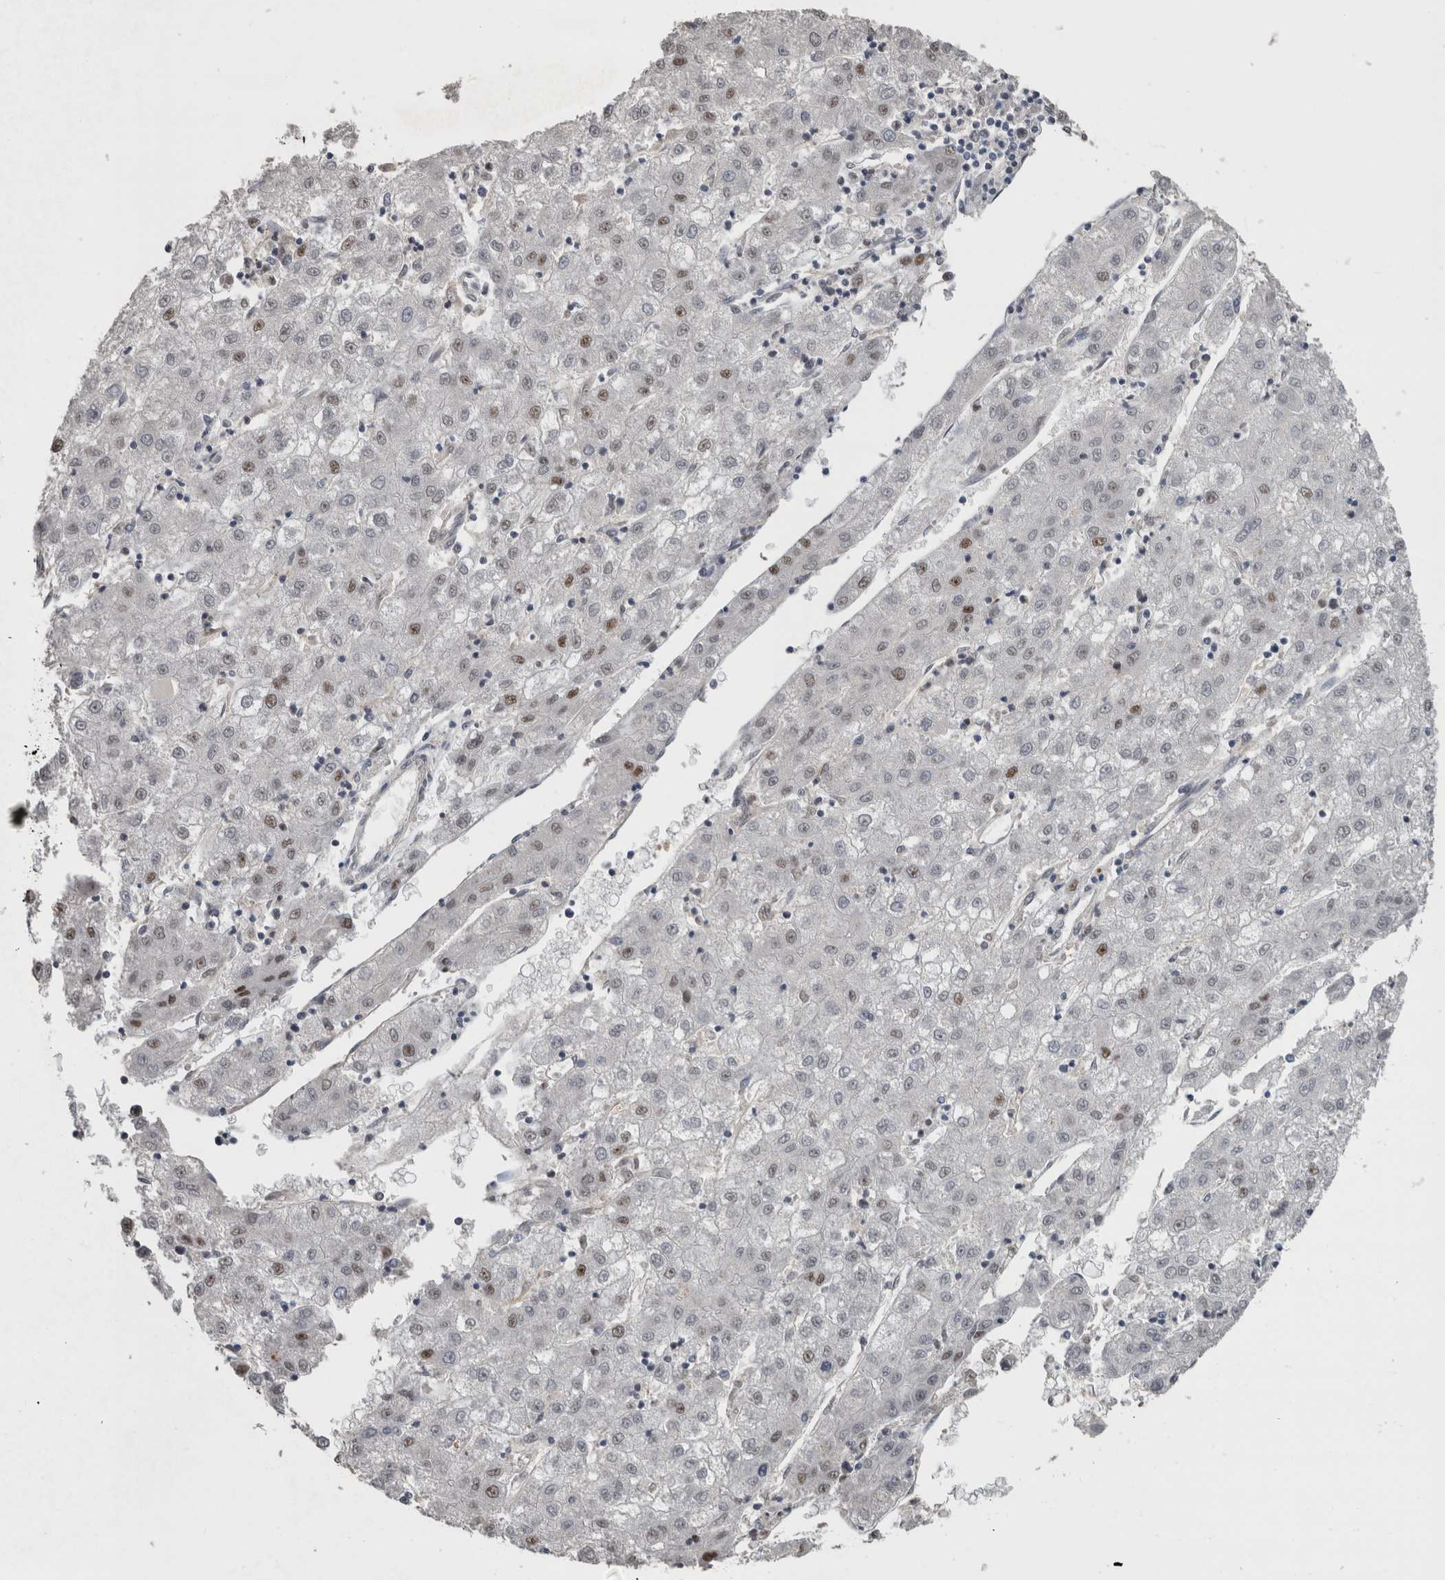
{"staining": {"intensity": "moderate", "quantity": "<25%", "location": "nuclear"}, "tissue": "liver cancer", "cell_type": "Tumor cells", "image_type": "cancer", "snomed": [{"axis": "morphology", "description": "Carcinoma, Hepatocellular, NOS"}, {"axis": "topography", "description": "Liver"}], "caption": "IHC staining of hepatocellular carcinoma (liver), which demonstrates low levels of moderate nuclear staining in about <25% of tumor cells indicating moderate nuclear protein positivity. The staining was performed using DAB (3,3'-diaminobenzidine) (brown) for protein detection and nuclei were counterstained in hematoxylin (blue).", "gene": "POLD2", "patient": {"sex": "male", "age": 72}}